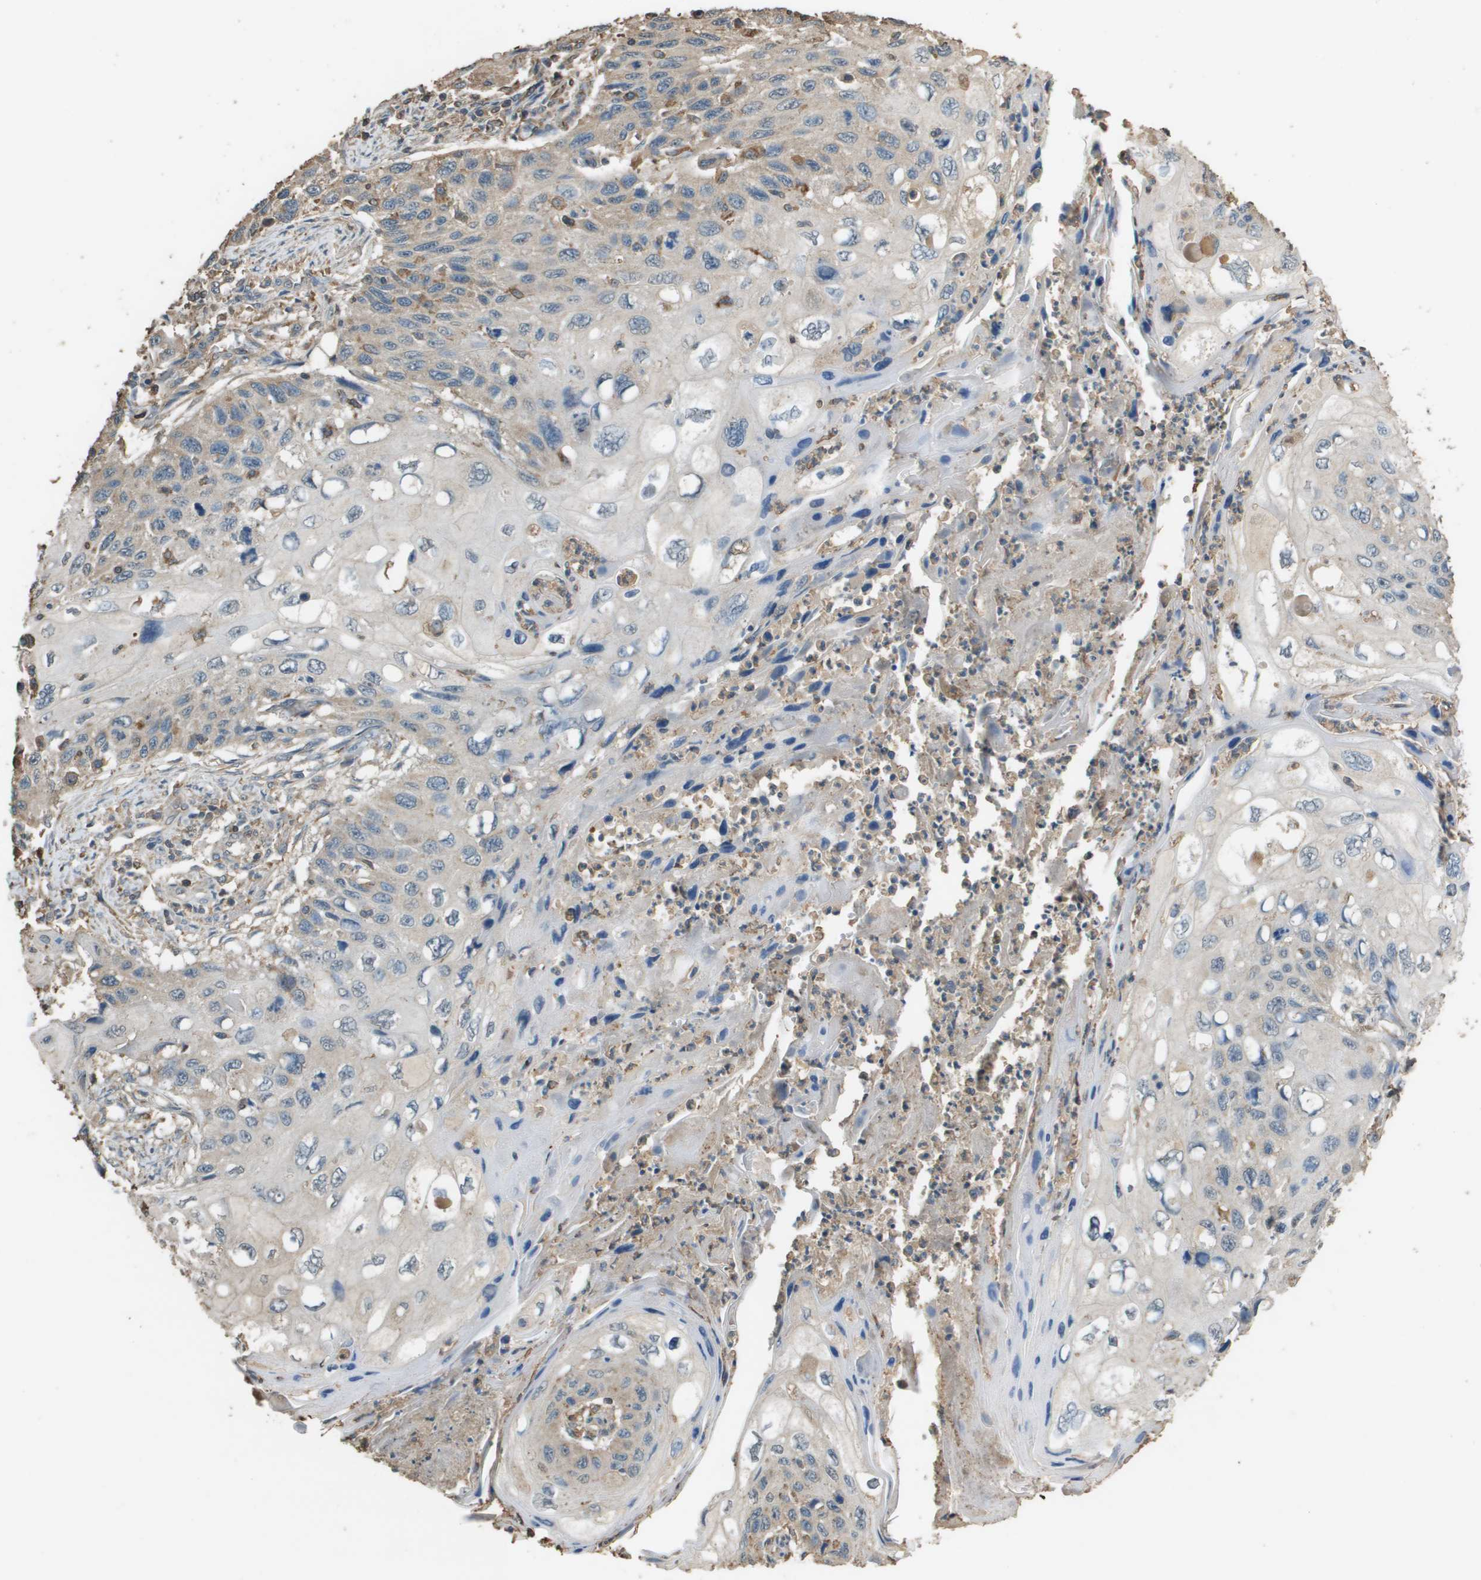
{"staining": {"intensity": "weak", "quantity": "<25%", "location": "cytoplasmic/membranous"}, "tissue": "cervical cancer", "cell_type": "Tumor cells", "image_type": "cancer", "snomed": [{"axis": "morphology", "description": "Squamous cell carcinoma, NOS"}, {"axis": "topography", "description": "Cervix"}], "caption": "Squamous cell carcinoma (cervical) was stained to show a protein in brown. There is no significant staining in tumor cells.", "gene": "MS4A7", "patient": {"sex": "female", "age": 70}}